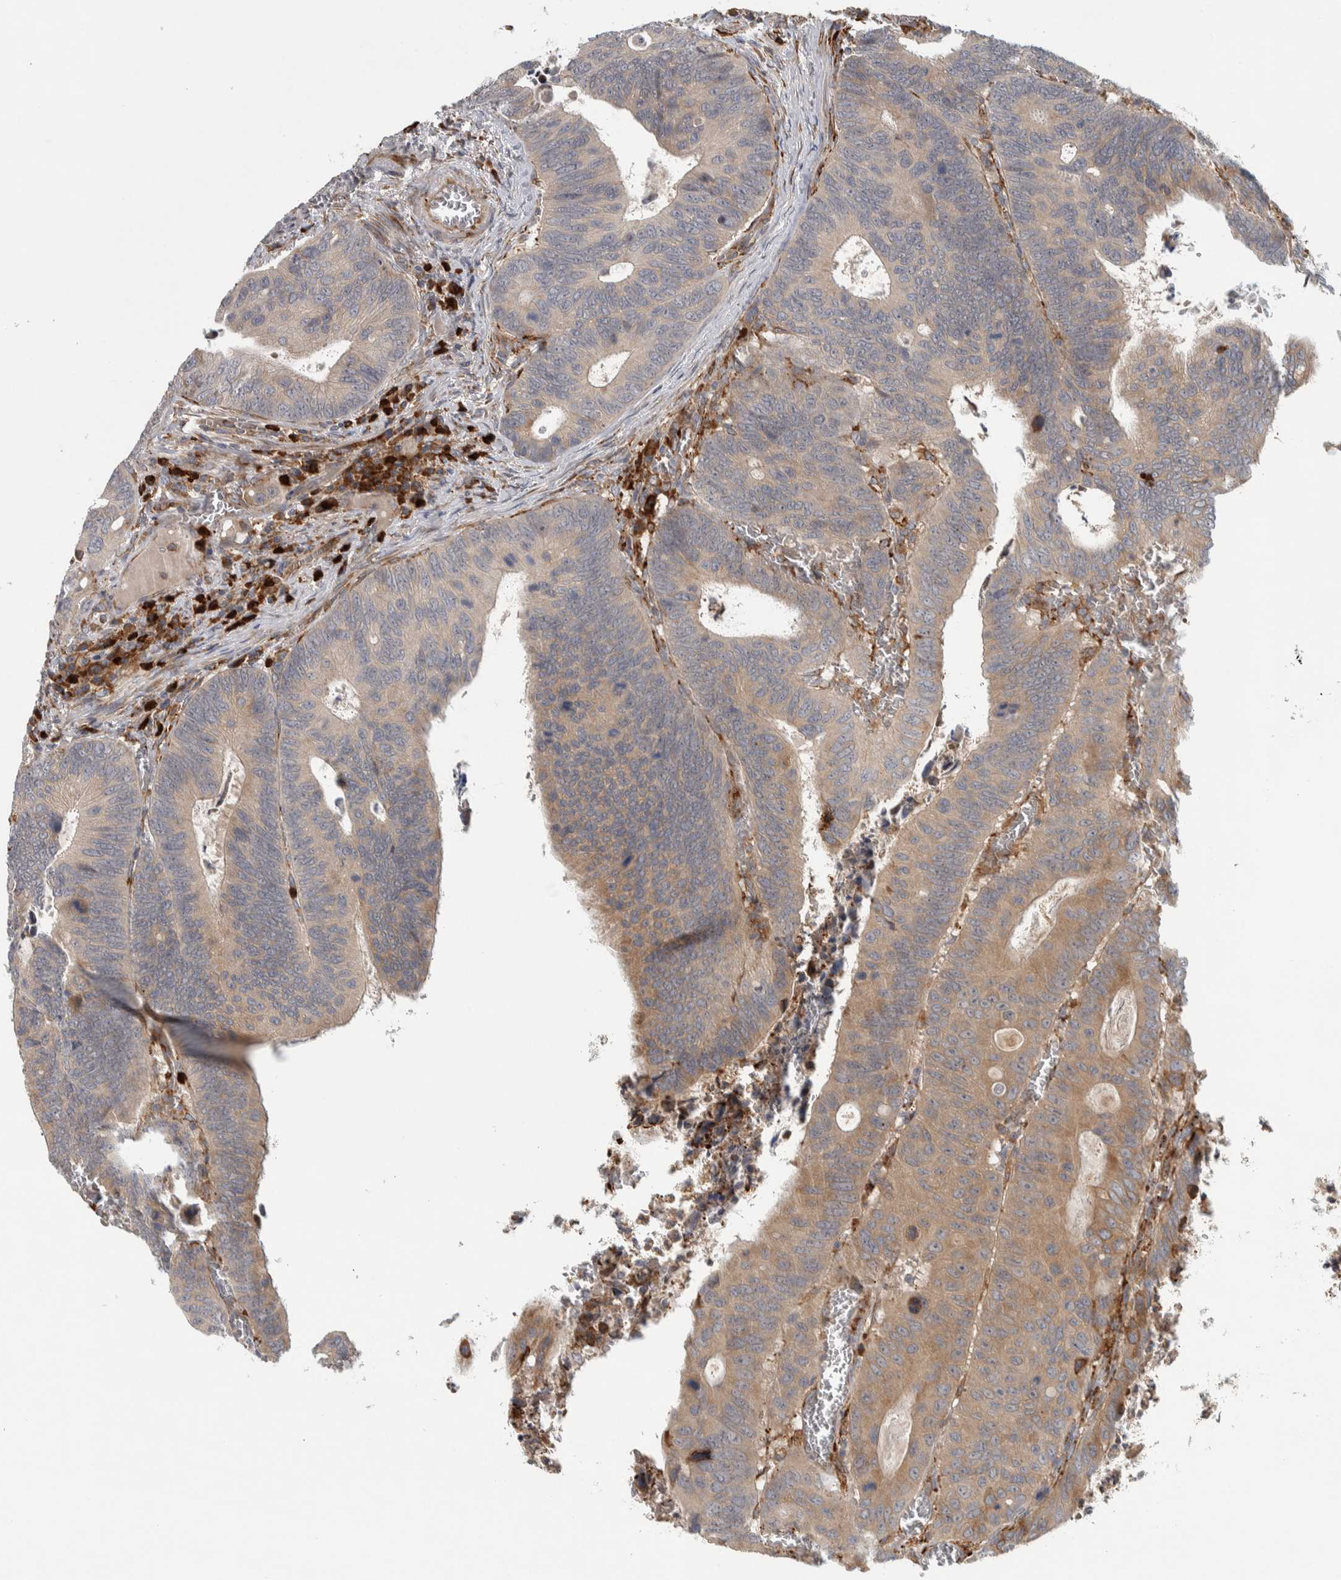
{"staining": {"intensity": "weak", "quantity": ">75%", "location": "cytoplasmic/membranous"}, "tissue": "colorectal cancer", "cell_type": "Tumor cells", "image_type": "cancer", "snomed": [{"axis": "morphology", "description": "Inflammation, NOS"}, {"axis": "morphology", "description": "Adenocarcinoma, NOS"}, {"axis": "topography", "description": "Colon"}], "caption": "A micrograph of colorectal adenocarcinoma stained for a protein reveals weak cytoplasmic/membranous brown staining in tumor cells. Nuclei are stained in blue.", "gene": "ADPRM", "patient": {"sex": "male", "age": 72}}